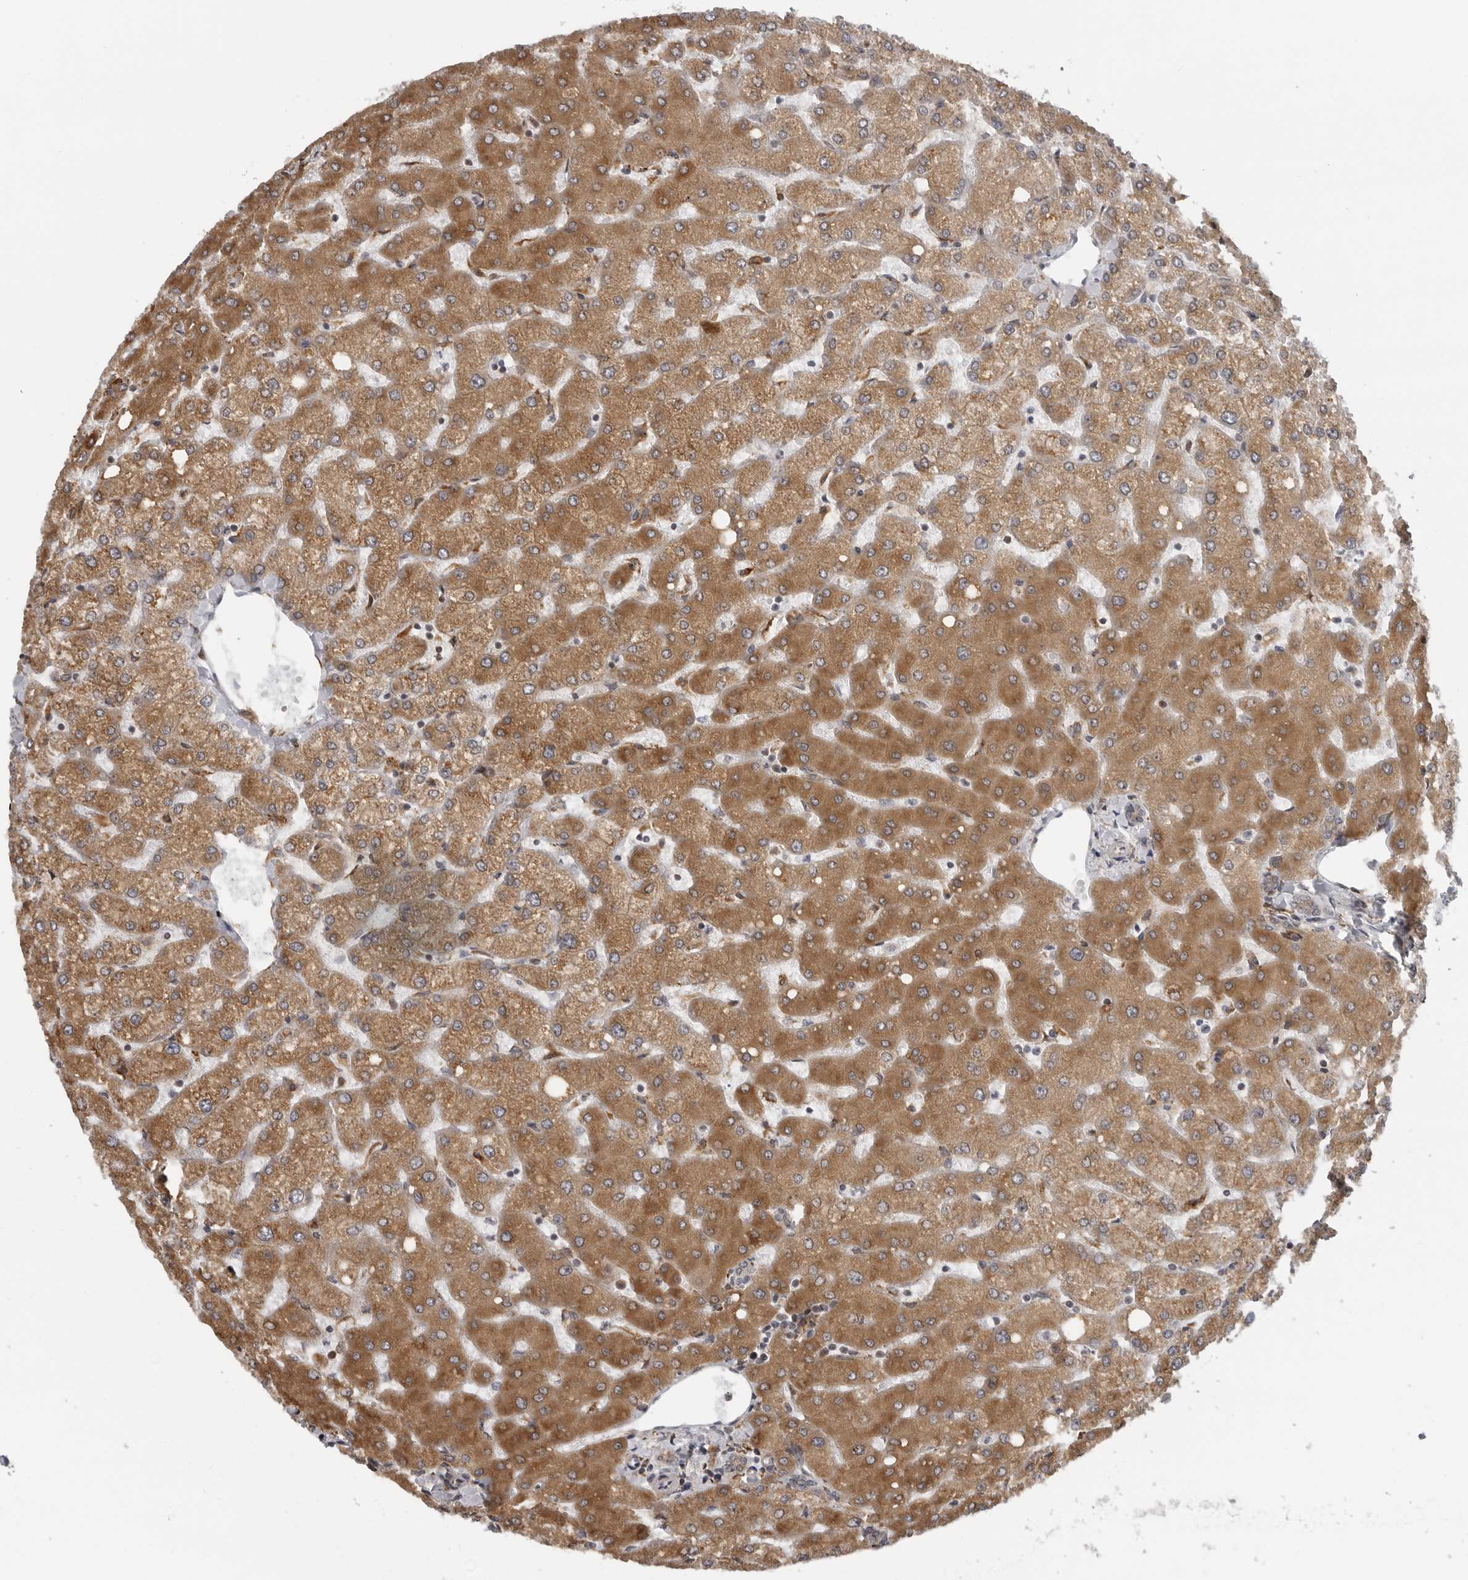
{"staining": {"intensity": "moderate", "quantity": ">75%", "location": "cytoplasmic/membranous"}, "tissue": "liver", "cell_type": "Cholangiocytes", "image_type": "normal", "snomed": [{"axis": "morphology", "description": "Normal tissue, NOS"}, {"axis": "topography", "description": "Liver"}], "caption": "Immunohistochemistry photomicrograph of unremarkable human liver stained for a protein (brown), which demonstrates medium levels of moderate cytoplasmic/membranous expression in approximately >75% of cholangiocytes.", "gene": "ALPK2", "patient": {"sex": "female", "age": 54}}